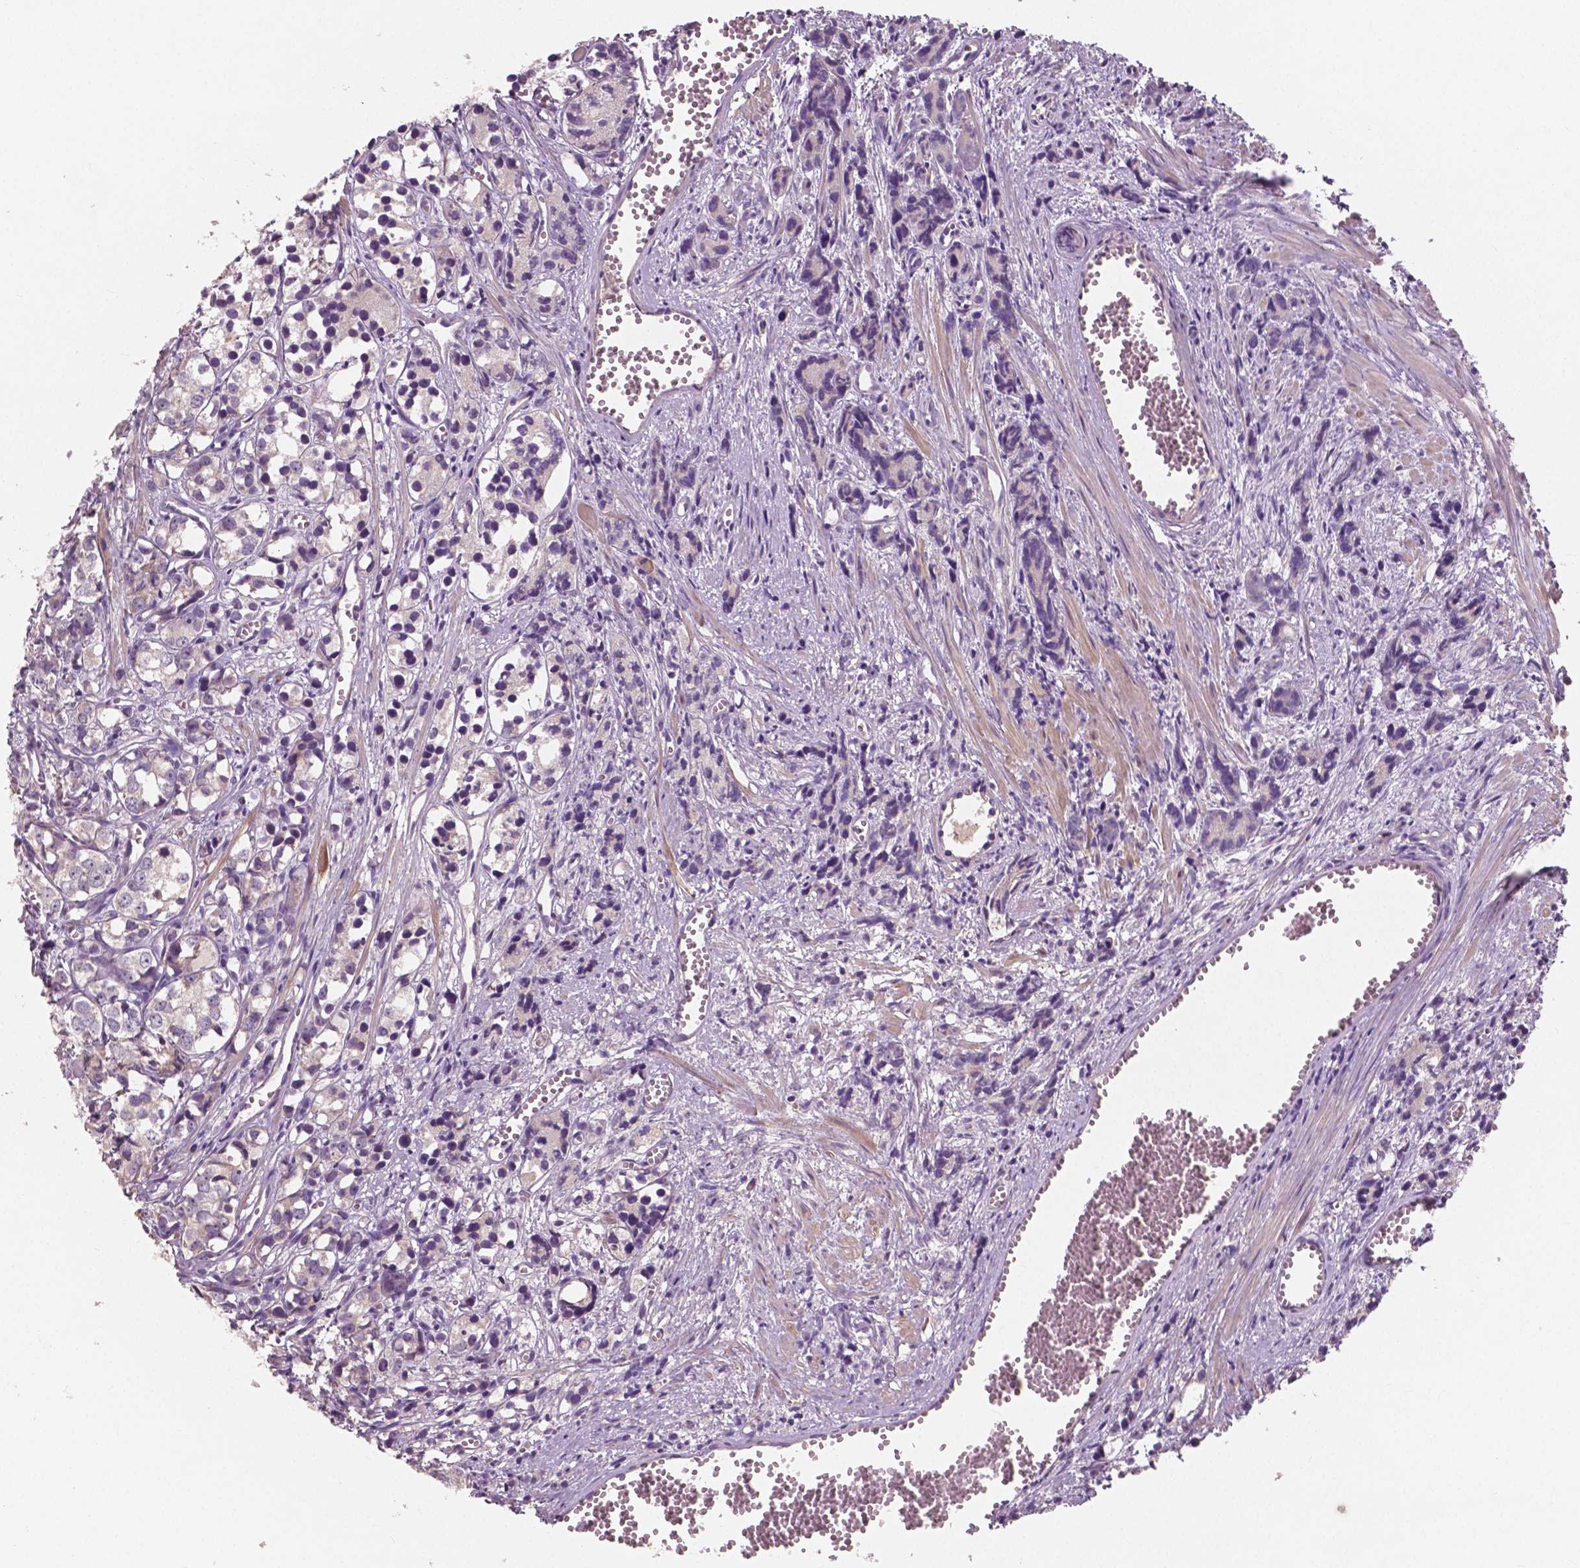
{"staining": {"intensity": "negative", "quantity": "none", "location": "none"}, "tissue": "prostate cancer", "cell_type": "Tumor cells", "image_type": "cancer", "snomed": [{"axis": "morphology", "description": "Adenocarcinoma, High grade"}, {"axis": "topography", "description": "Prostate"}], "caption": "High-grade adenocarcinoma (prostate) was stained to show a protein in brown. There is no significant expression in tumor cells.", "gene": "LSM14B", "patient": {"sex": "male", "age": 77}}